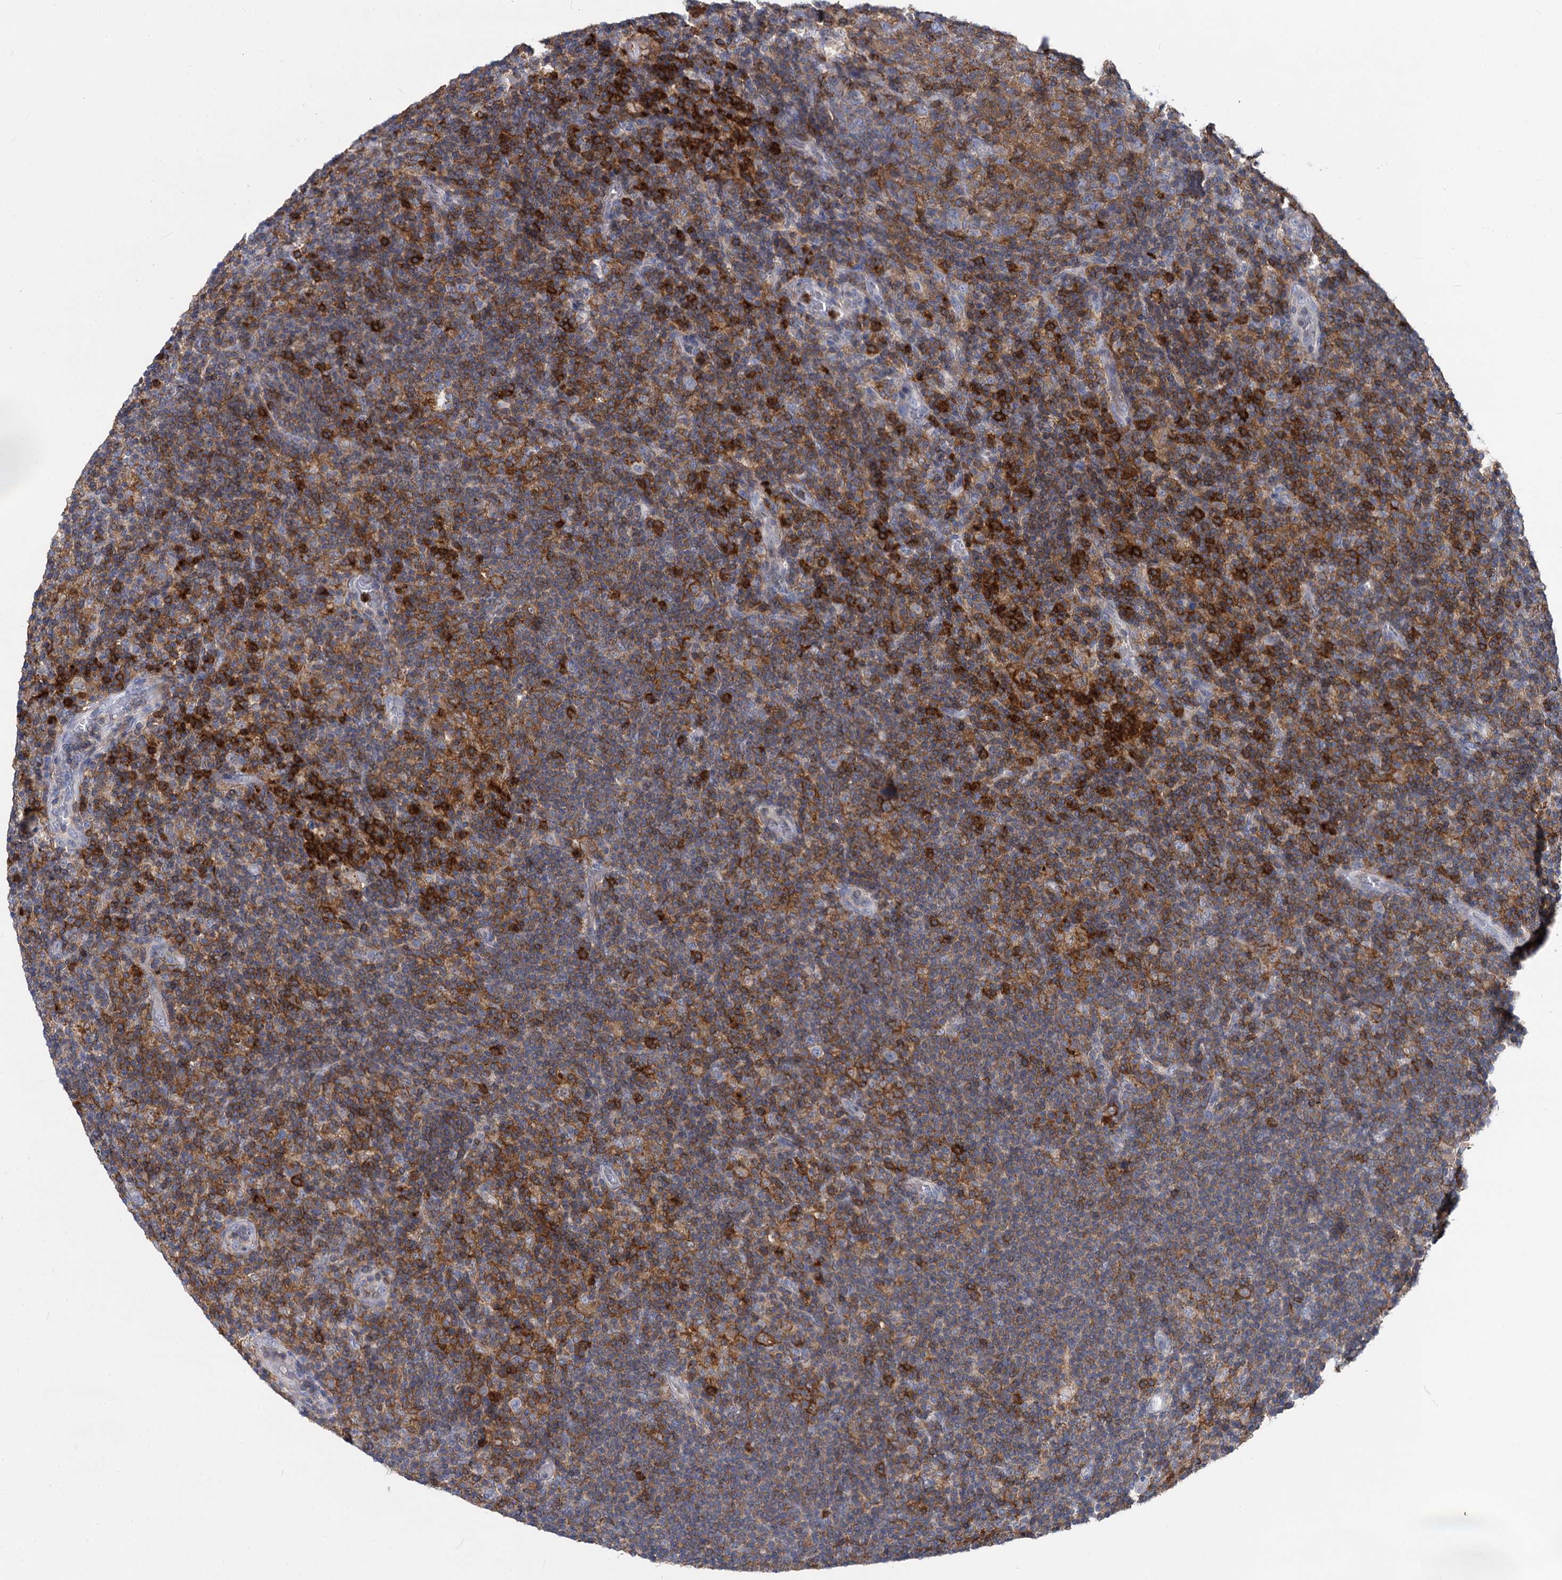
{"staining": {"intensity": "weak", "quantity": "<25%", "location": "cytoplasmic/membranous"}, "tissue": "lymphoma", "cell_type": "Tumor cells", "image_type": "cancer", "snomed": [{"axis": "morphology", "description": "Hodgkin's disease, NOS"}, {"axis": "topography", "description": "Lymph node"}], "caption": "Immunohistochemical staining of Hodgkin's disease demonstrates no significant positivity in tumor cells.", "gene": "RHOG", "patient": {"sex": "female", "age": 57}}